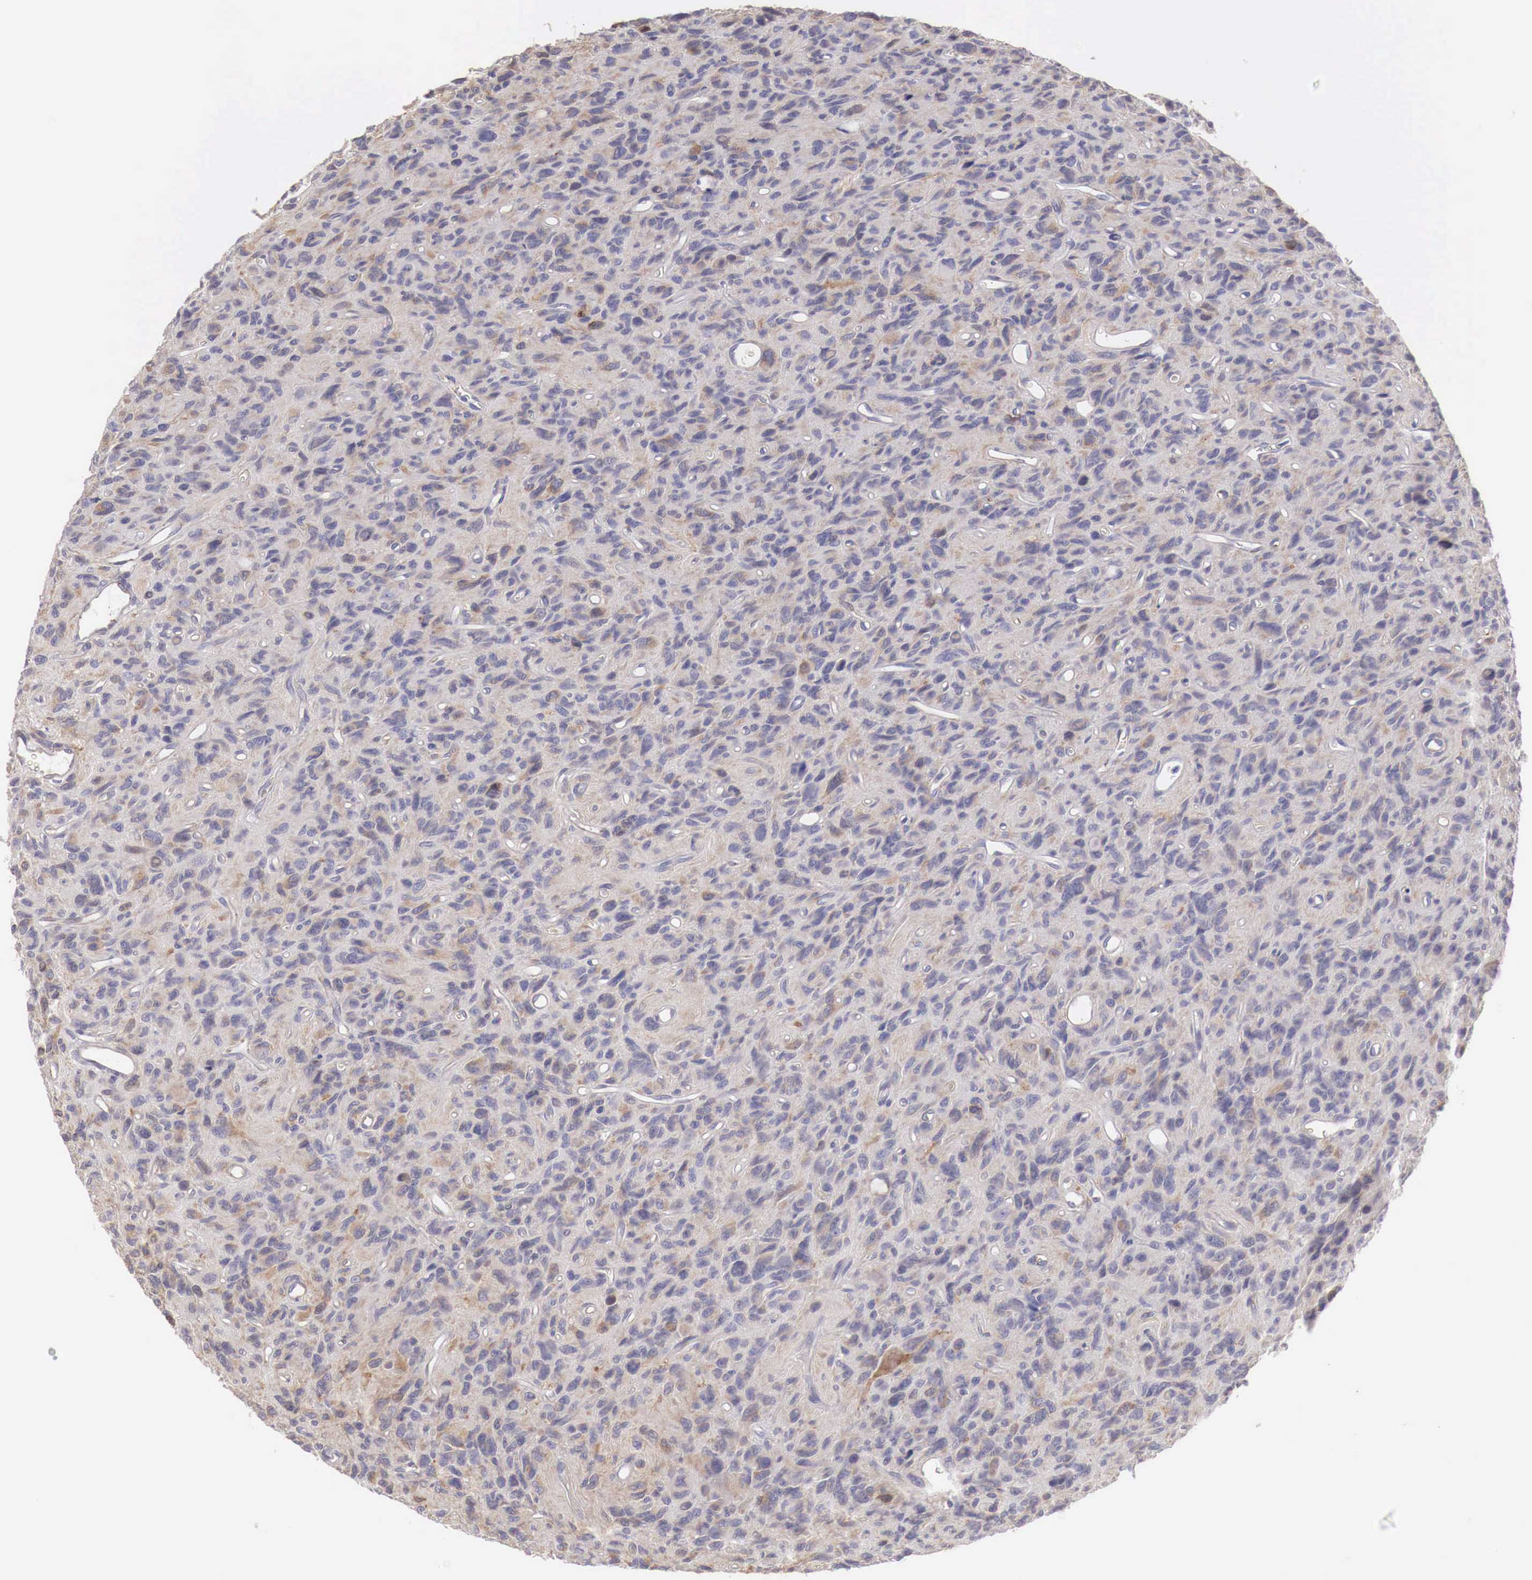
{"staining": {"intensity": "moderate", "quantity": "25%-75%", "location": "cytoplasmic/membranous"}, "tissue": "glioma", "cell_type": "Tumor cells", "image_type": "cancer", "snomed": [{"axis": "morphology", "description": "Glioma, malignant, High grade"}, {"axis": "topography", "description": "Brain"}], "caption": "Immunohistochemistry (IHC) micrograph of glioma stained for a protein (brown), which exhibits medium levels of moderate cytoplasmic/membranous positivity in about 25%-75% of tumor cells.", "gene": "NSDHL", "patient": {"sex": "female", "age": 60}}